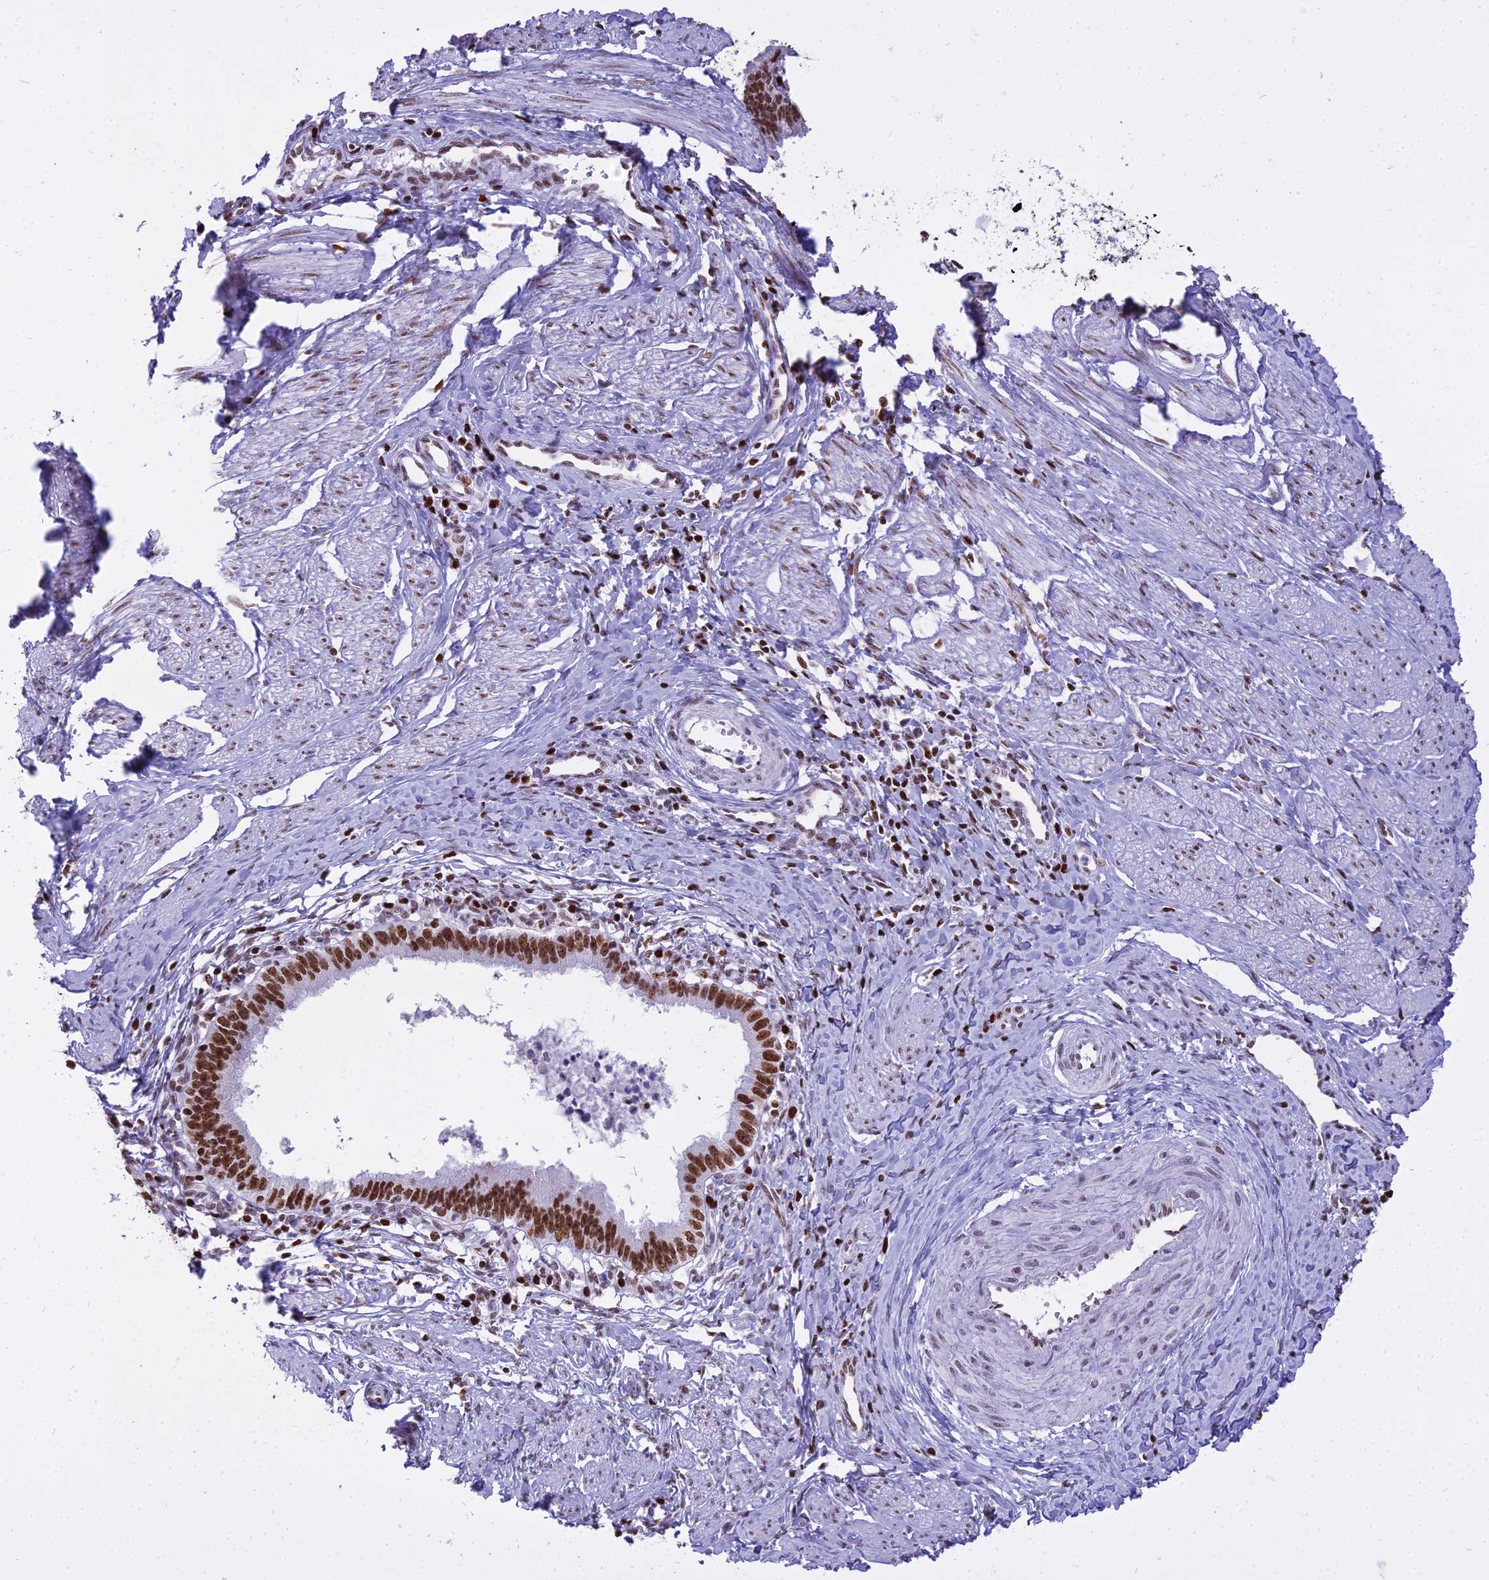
{"staining": {"intensity": "strong", "quantity": ">75%", "location": "nuclear"}, "tissue": "cervical cancer", "cell_type": "Tumor cells", "image_type": "cancer", "snomed": [{"axis": "morphology", "description": "Adenocarcinoma, NOS"}, {"axis": "topography", "description": "Cervix"}], "caption": "Immunohistochemistry (DAB) staining of human cervical cancer exhibits strong nuclear protein staining in about >75% of tumor cells.", "gene": "PARP1", "patient": {"sex": "female", "age": 36}}